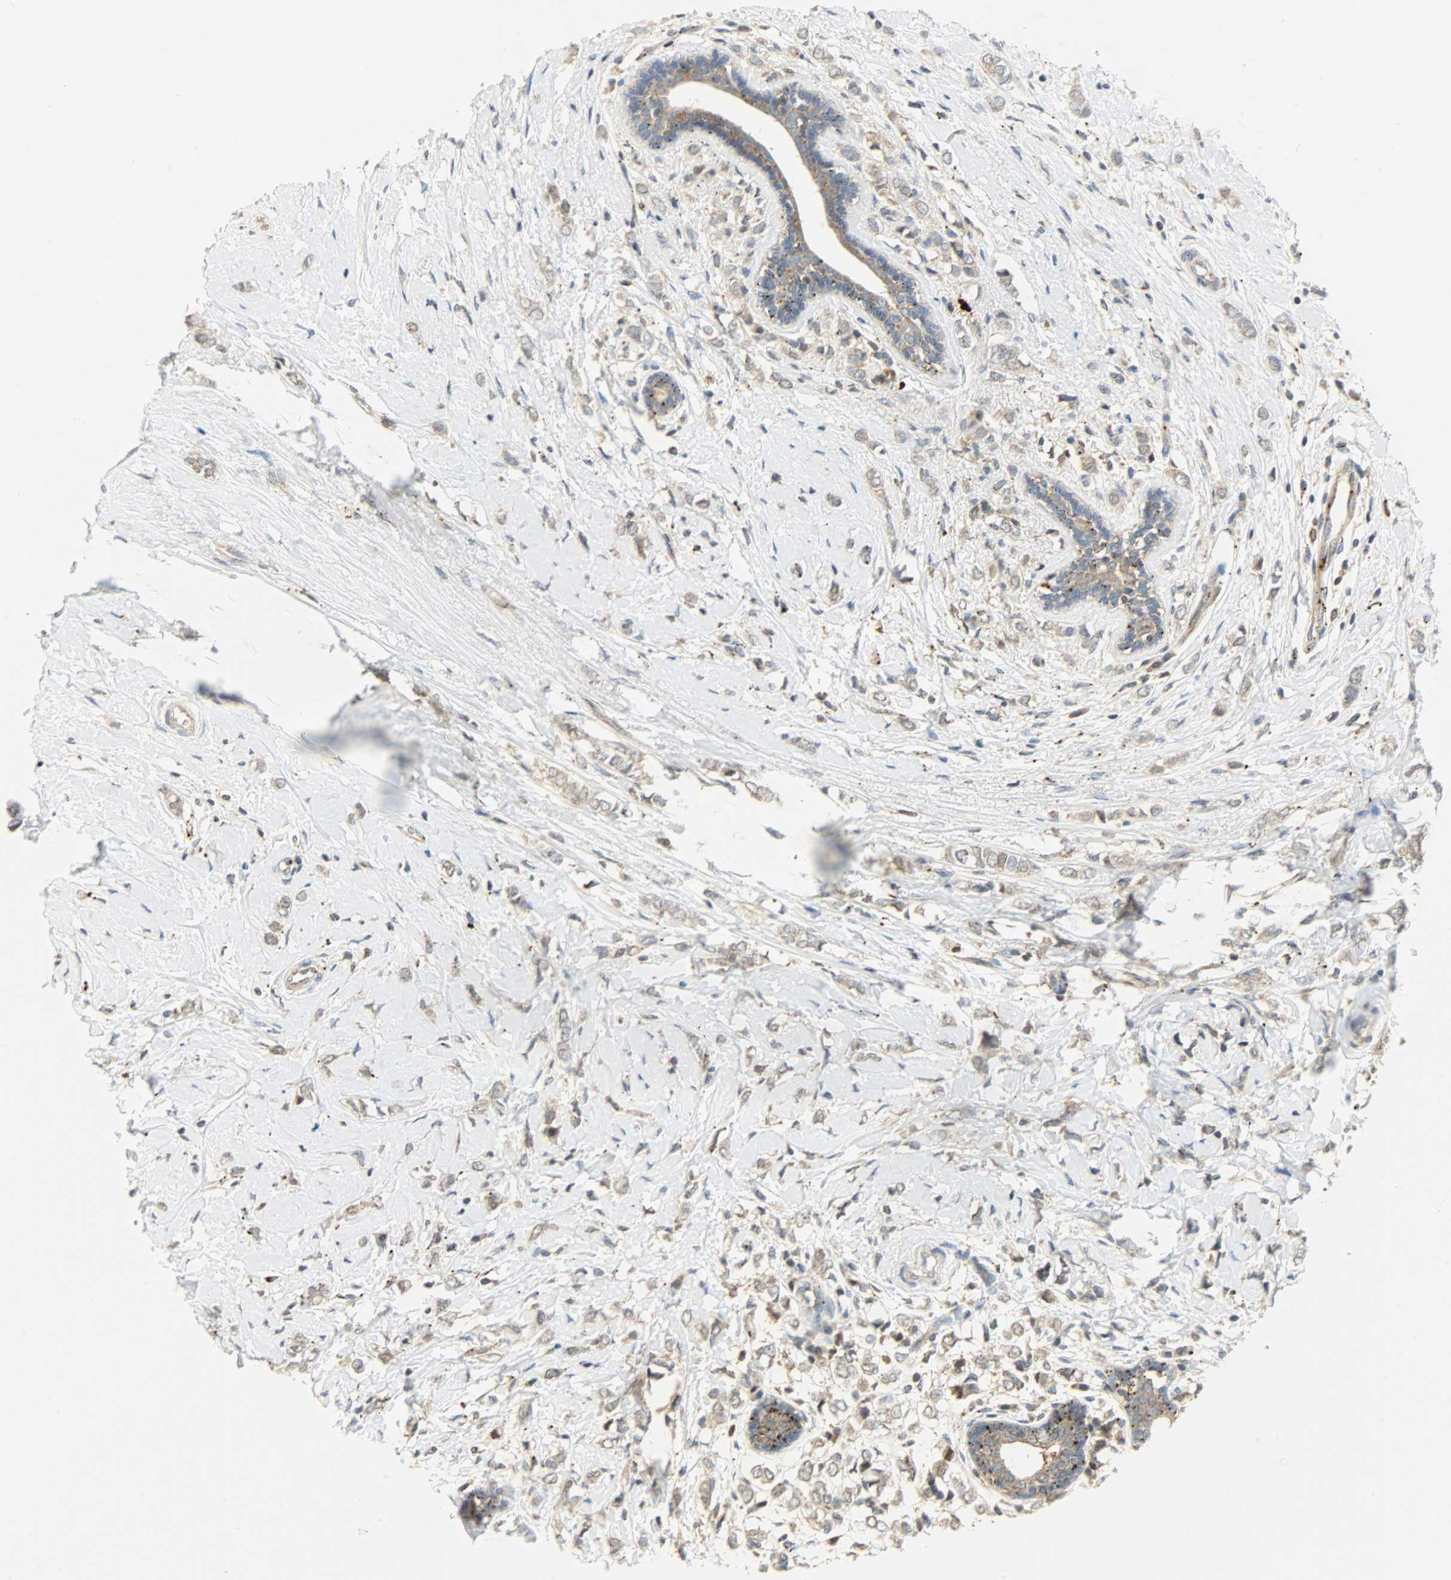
{"staining": {"intensity": "weak", "quantity": ">75%", "location": "cytoplasmic/membranous"}, "tissue": "breast cancer", "cell_type": "Tumor cells", "image_type": "cancer", "snomed": [{"axis": "morphology", "description": "Normal tissue, NOS"}, {"axis": "morphology", "description": "Lobular carcinoma"}, {"axis": "topography", "description": "Breast"}], "caption": "Breast cancer (lobular carcinoma) stained with DAB (3,3'-diaminobenzidine) immunohistochemistry (IHC) exhibits low levels of weak cytoplasmic/membranous staining in approximately >75% of tumor cells.", "gene": "GIT2", "patient": {"sex": "female", "age": 47}}